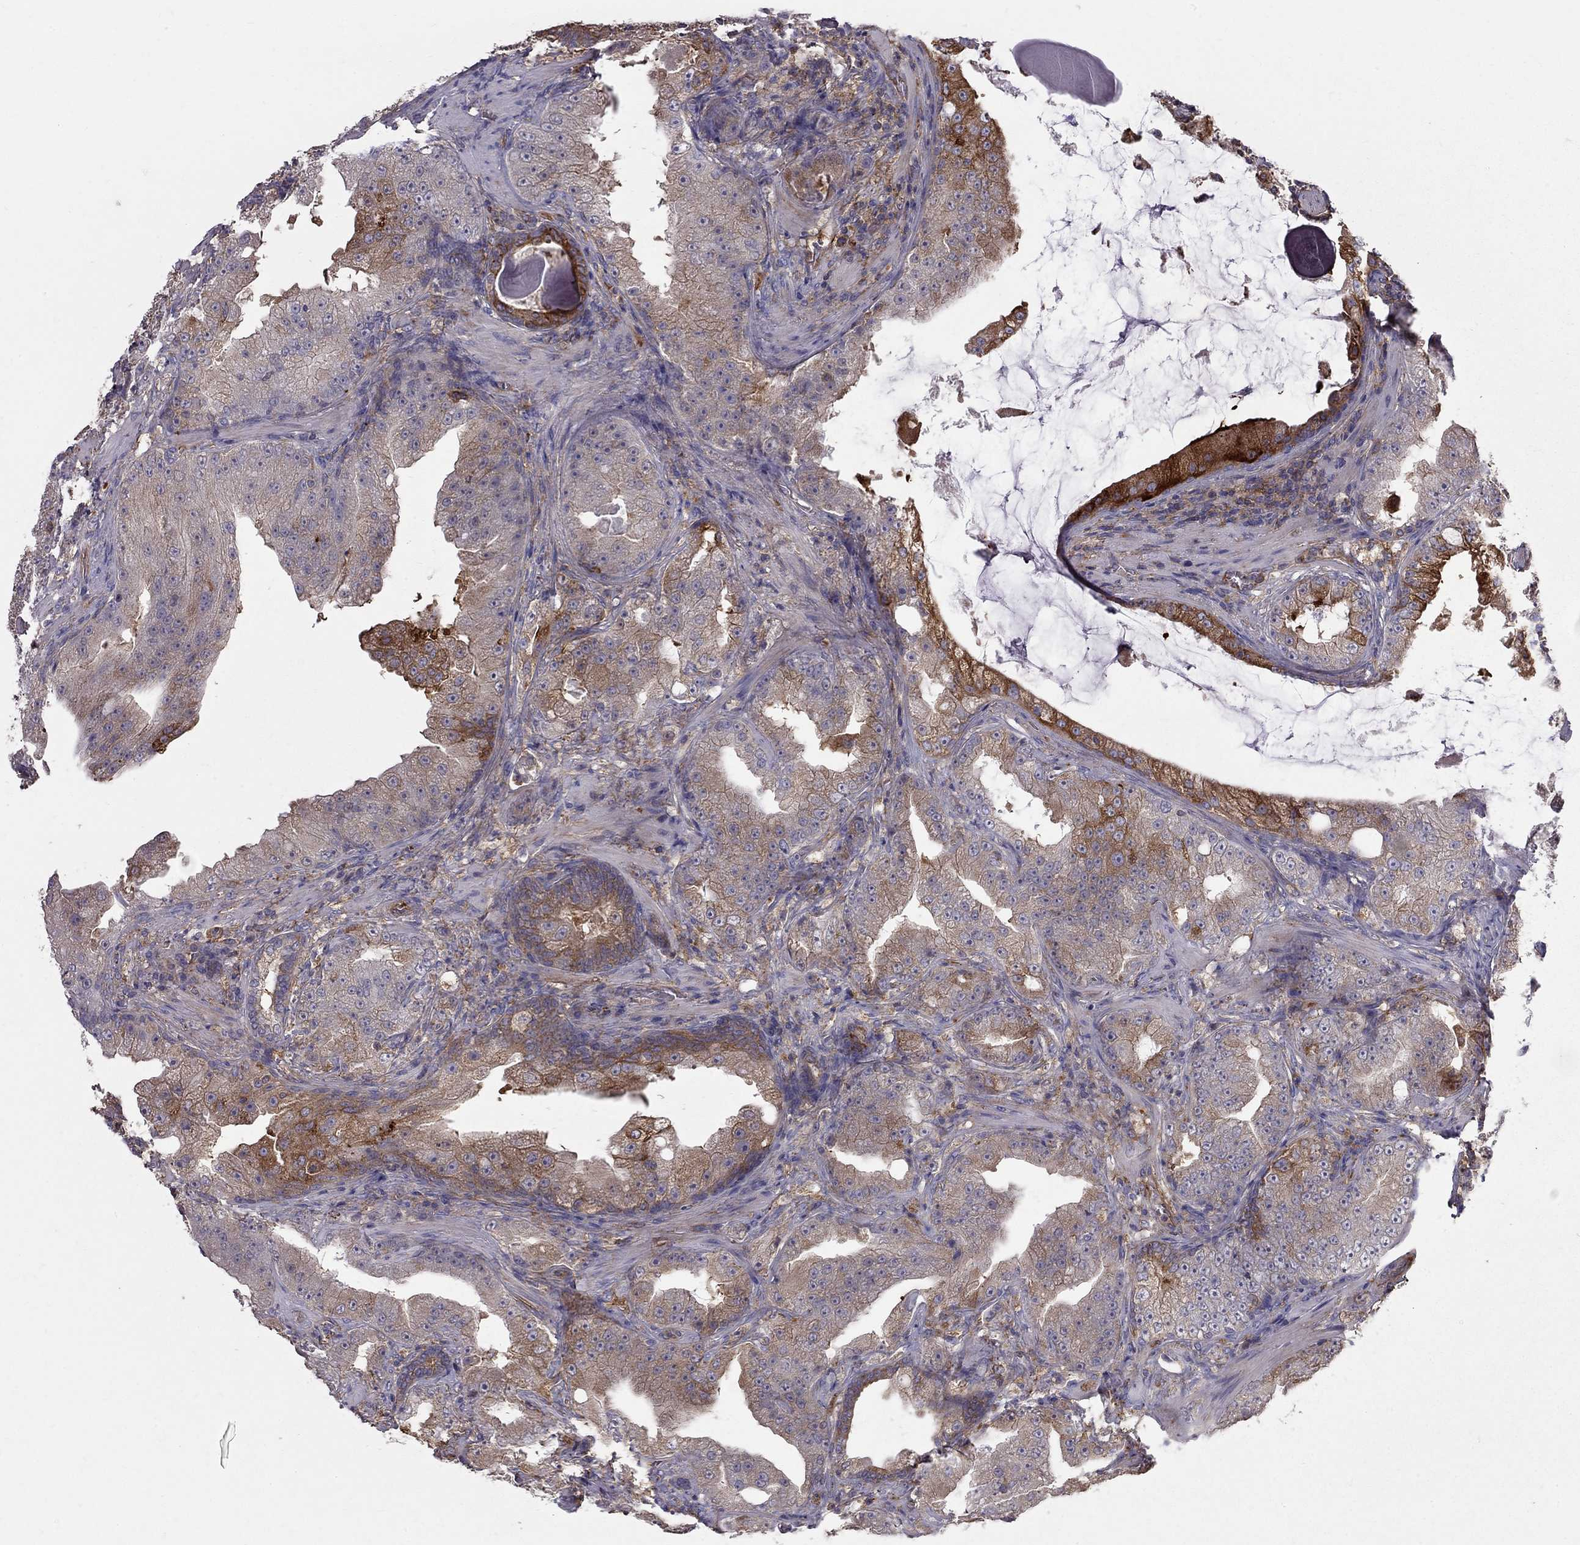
{"staining": {"intensity": "strong", "quantity": "25%-75%", "location": "cytoplasmic/membranous"}, "tissue": "prostate cancer", "cell_type": "Tumor cells", "image_type": "cancer", "snomed": [{"axis": "morphology", "description": "Adenocarcinoma, Low grade"}, {"axis": "topography", "description": "Prostate"}], "caption": "Prostate cancer (low-grade adenocarcinoma) was stained to show a protein in brown. There is high levels of strong cytoplasmic/membranous staining in about 25%-75% of tumor cells.", "gene": "EIF4E3", "patient": {"sex": "male", "age": 62}}